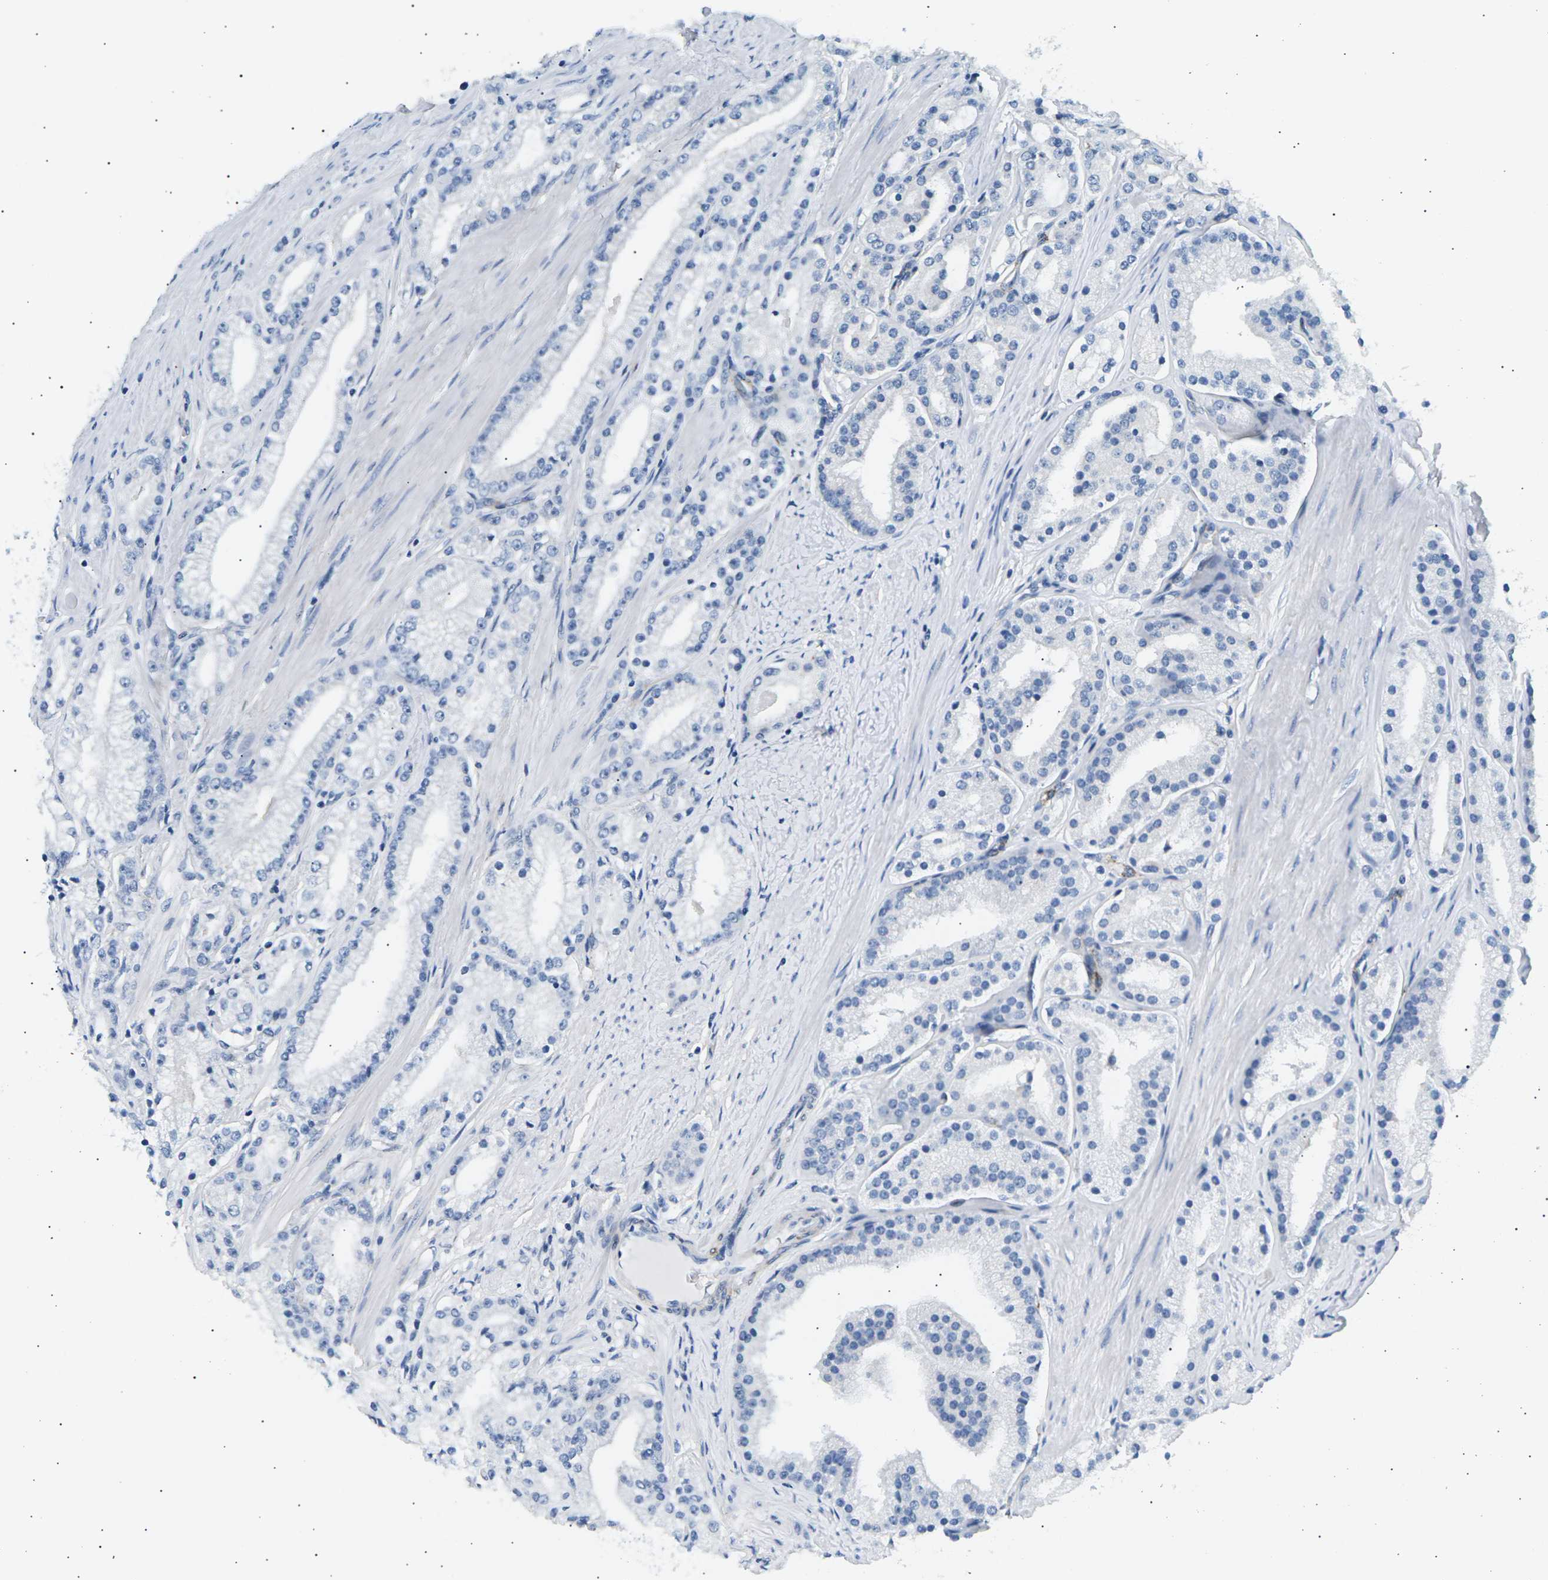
{"staining": {"intensity": "negative", "quantity": "none", "location": "none"}, "tissue": "prostate cancer", "cell_type": "Tumor cells", "image_type": "cancer", "snomed": [{"axis": "morphology", "description": "Adenocarcinoma, Low grade"}, {"axis": "topography", "description": "Prostate"}], "caption": "High power microscopy photomicrograph of an immunohistochemistry micrograph of prostate adenocarcinoma (low-grade), revealing no significant staining in tumor cells.", "gene": "SEPTIN5", "patient": {"sex": "male", "age": 63}}